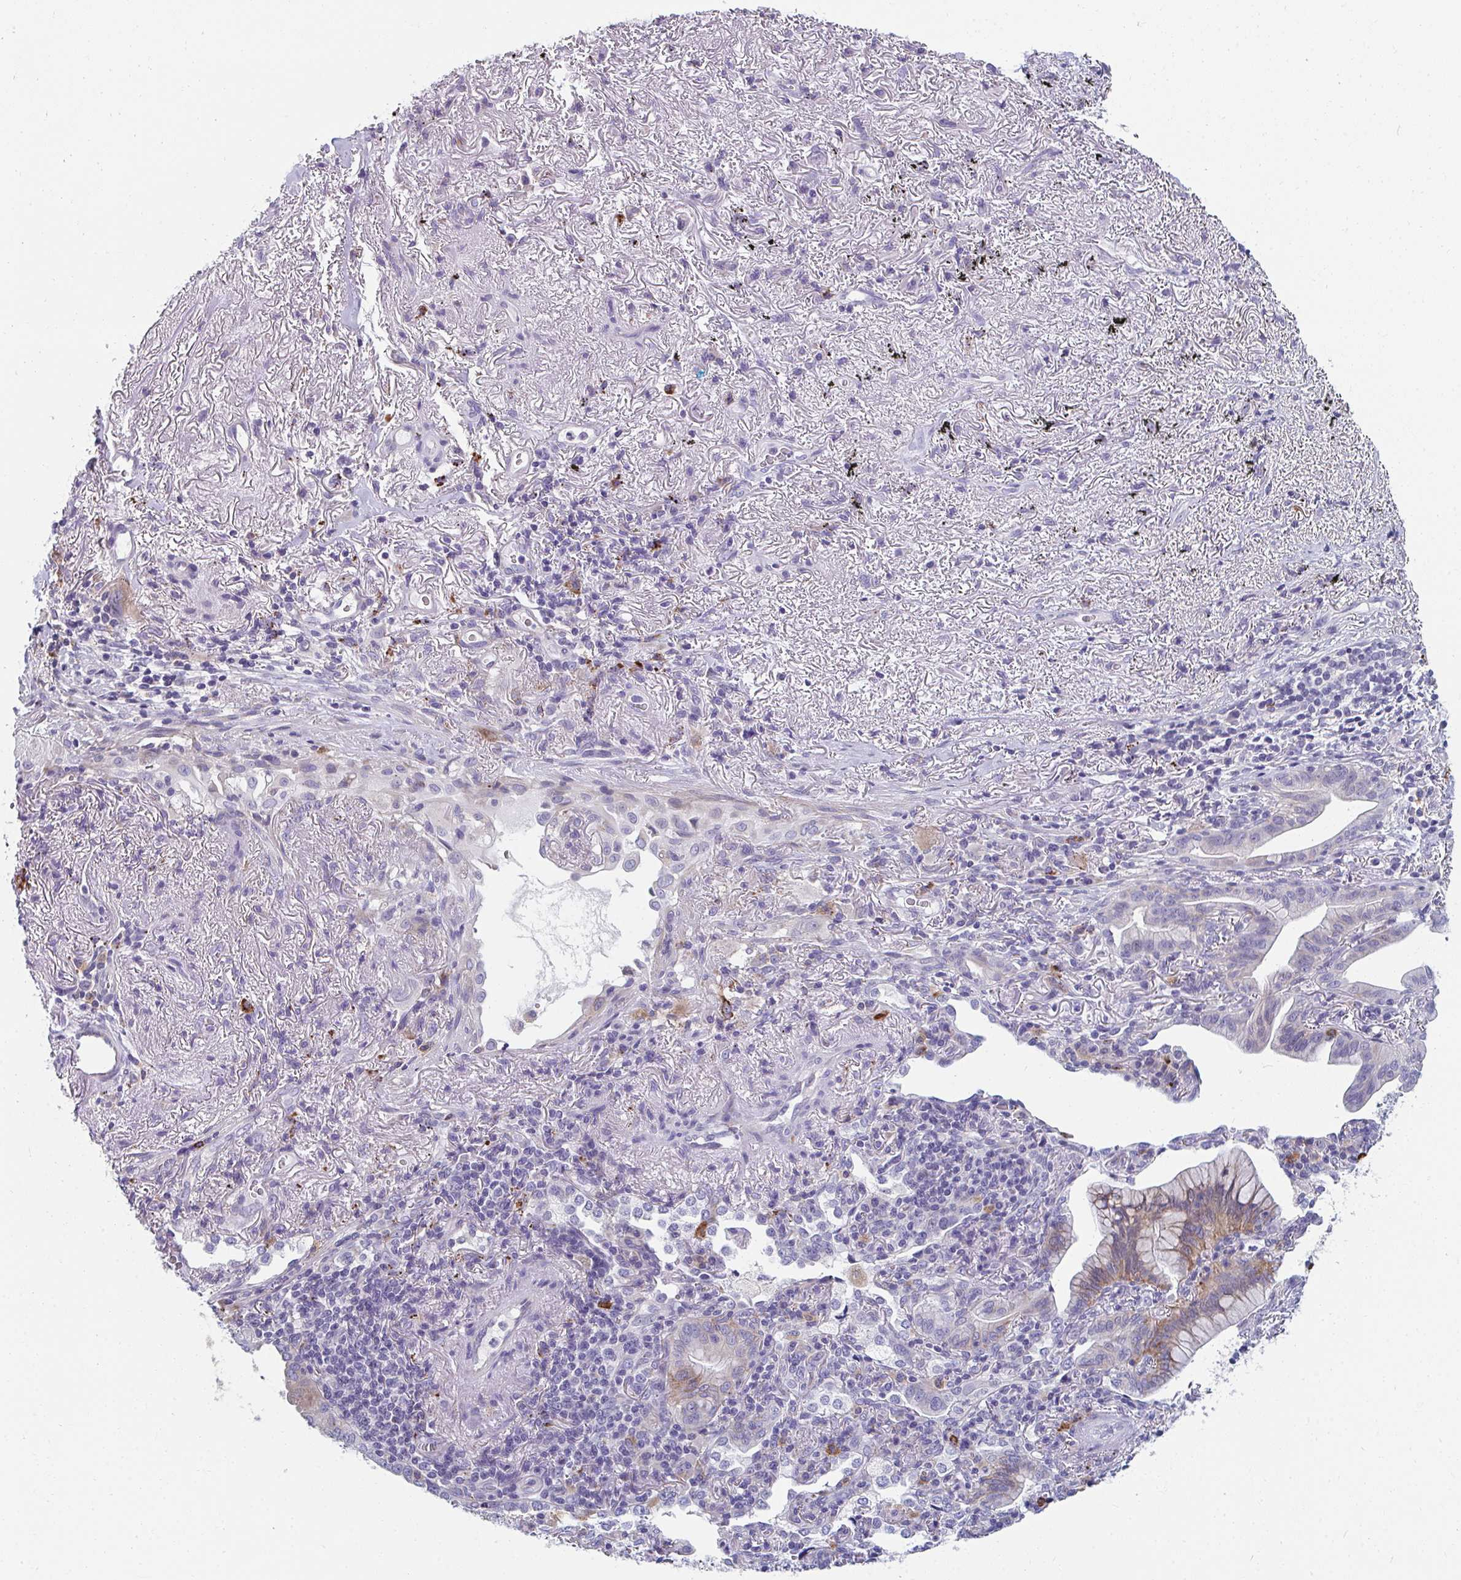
{"staining": {"intensity": "moderate", "quantity": "<25%", "location": "cytoplasmic/membranous"}, "tissue": "lung cancer", "cell_type": "Tumor cells", "image_type": "cancer", "snomed": [{"axis": "morphology", "description": "Adenocarcinoma, NOS"}, {"axis": "topography", "description": "Lung"}], "caption": "Immunohistochemical staining of human adenocarcinoma (lung) demonstrates low levels of moderate cytoplasmic/membranous positivity in approximately <25% of tumor cells.", "gene": "EIF1AD", "patient": {"sex": "male", "age": 77}}